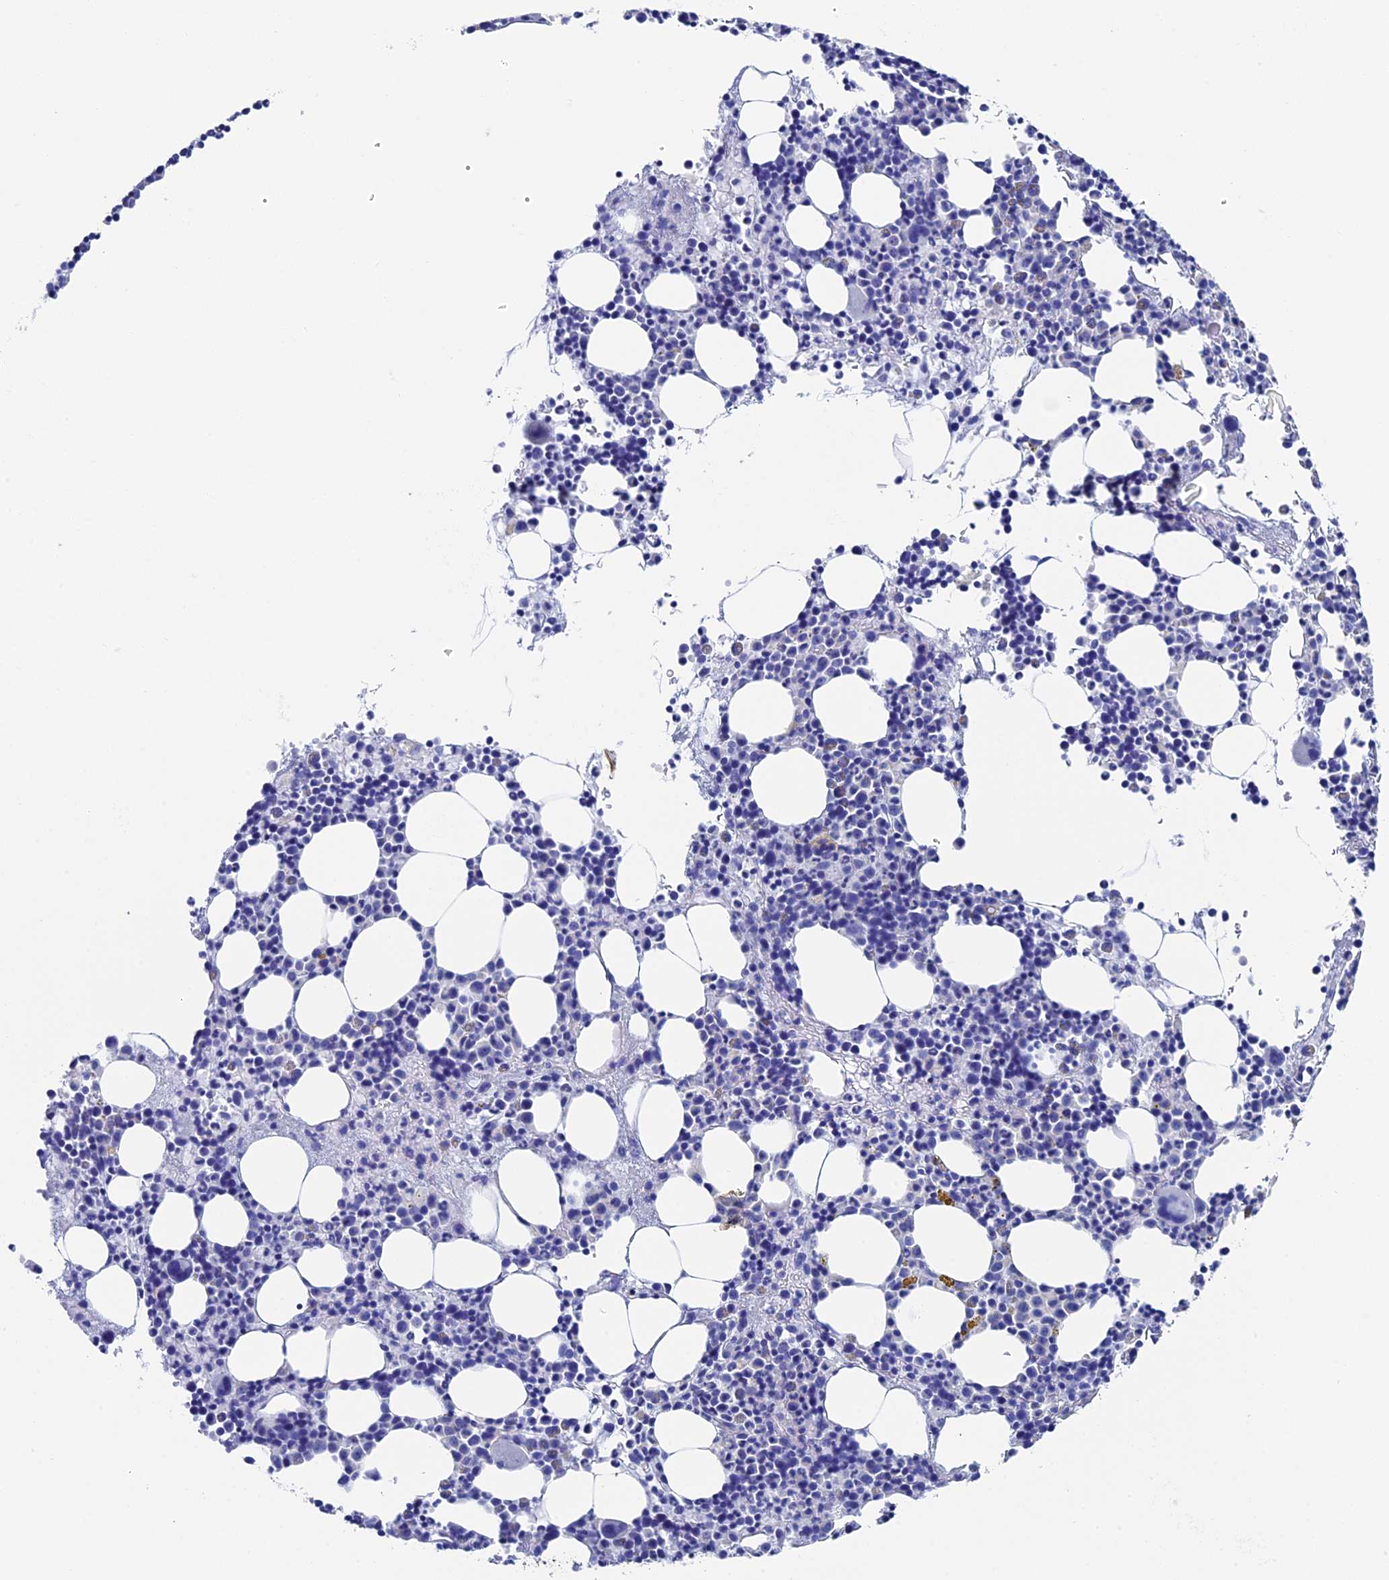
{"staining": {"intensity": "negative", "quantity": "none", "location": "none"}, "tissue": "bone marrow", "cell_type": "Hematopoietic cells", "image_type": "normal", "snomed": [{"axis": "morphology", "description": "Normal tissue, NOS"}, {"axis": "topography", "description": "Bone marrow"}], "caption": "Immunohistochemistry micrograph of benign bone marrow: human bone marrow stained with DAB demonstrates no significant protein staining in hematopoietic cells. (DAB immunohistochemistry (IHC) with hematoxylin counter stain).", "gene": "UNC119", "patient": {"sex": "male", "age": 51}}